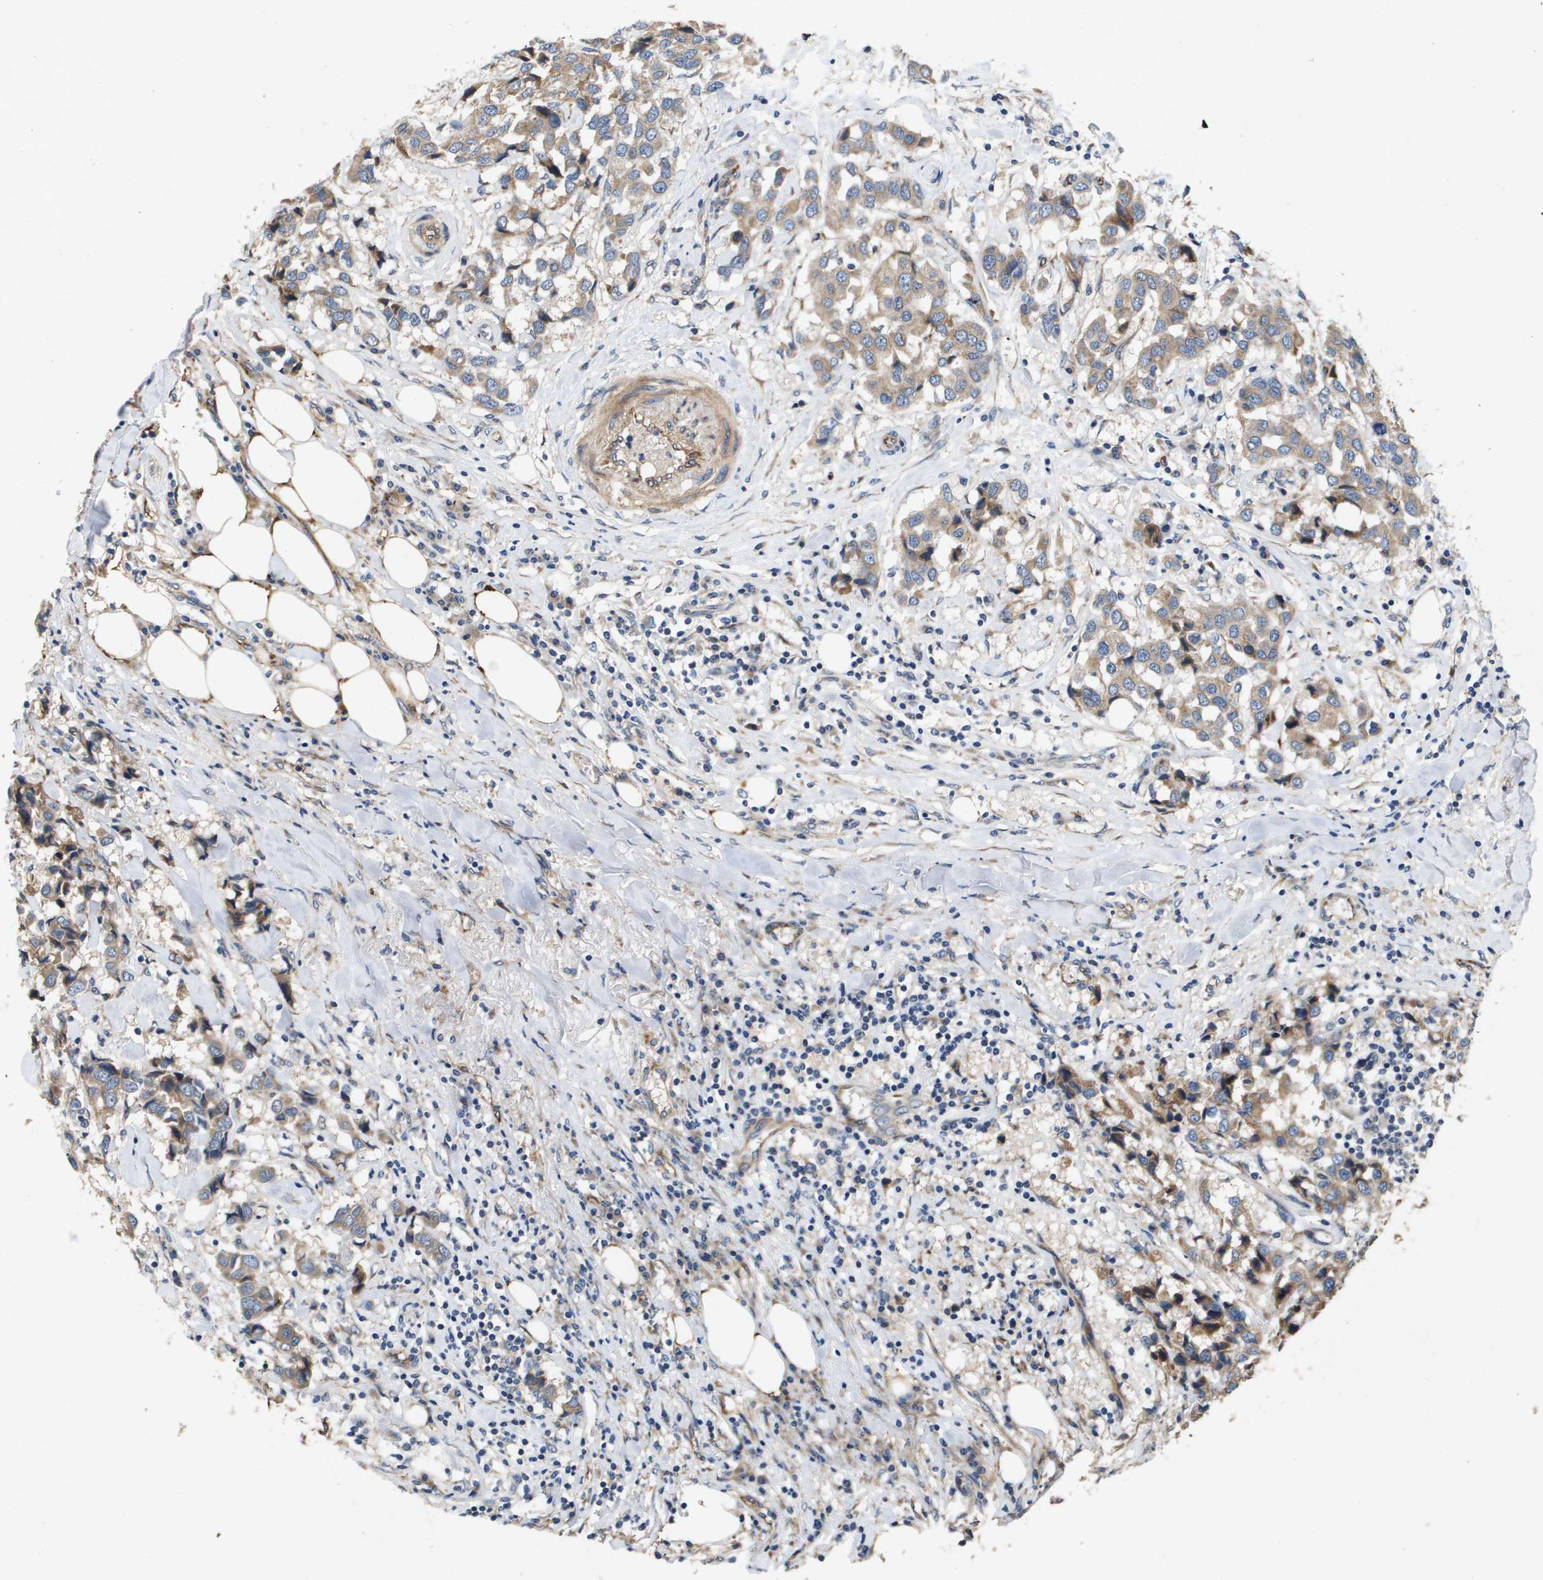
{"staining": {"intensity": "weak", "quantity": ">75%", "location": "cytoplasmic/membranous"}, "tissue": "breast cancer", "cell_type": "Tumor cells", "image_type": "cancer", "snomed": [{"axis": "morphology", "description": "Duct carcinoma"}, {"axis": "topography", "description": "Breast"}], "caption": "A photomicrograph showing weak cytoplasmic/membranous positivity in approximately >75% of tumor cells in breast cancer (invasive ductal carcinoma), as visualized by brown immunohistochemical staining.", "gene": "ENTPD2", "patient": {"sex": "female", "age": 80}}